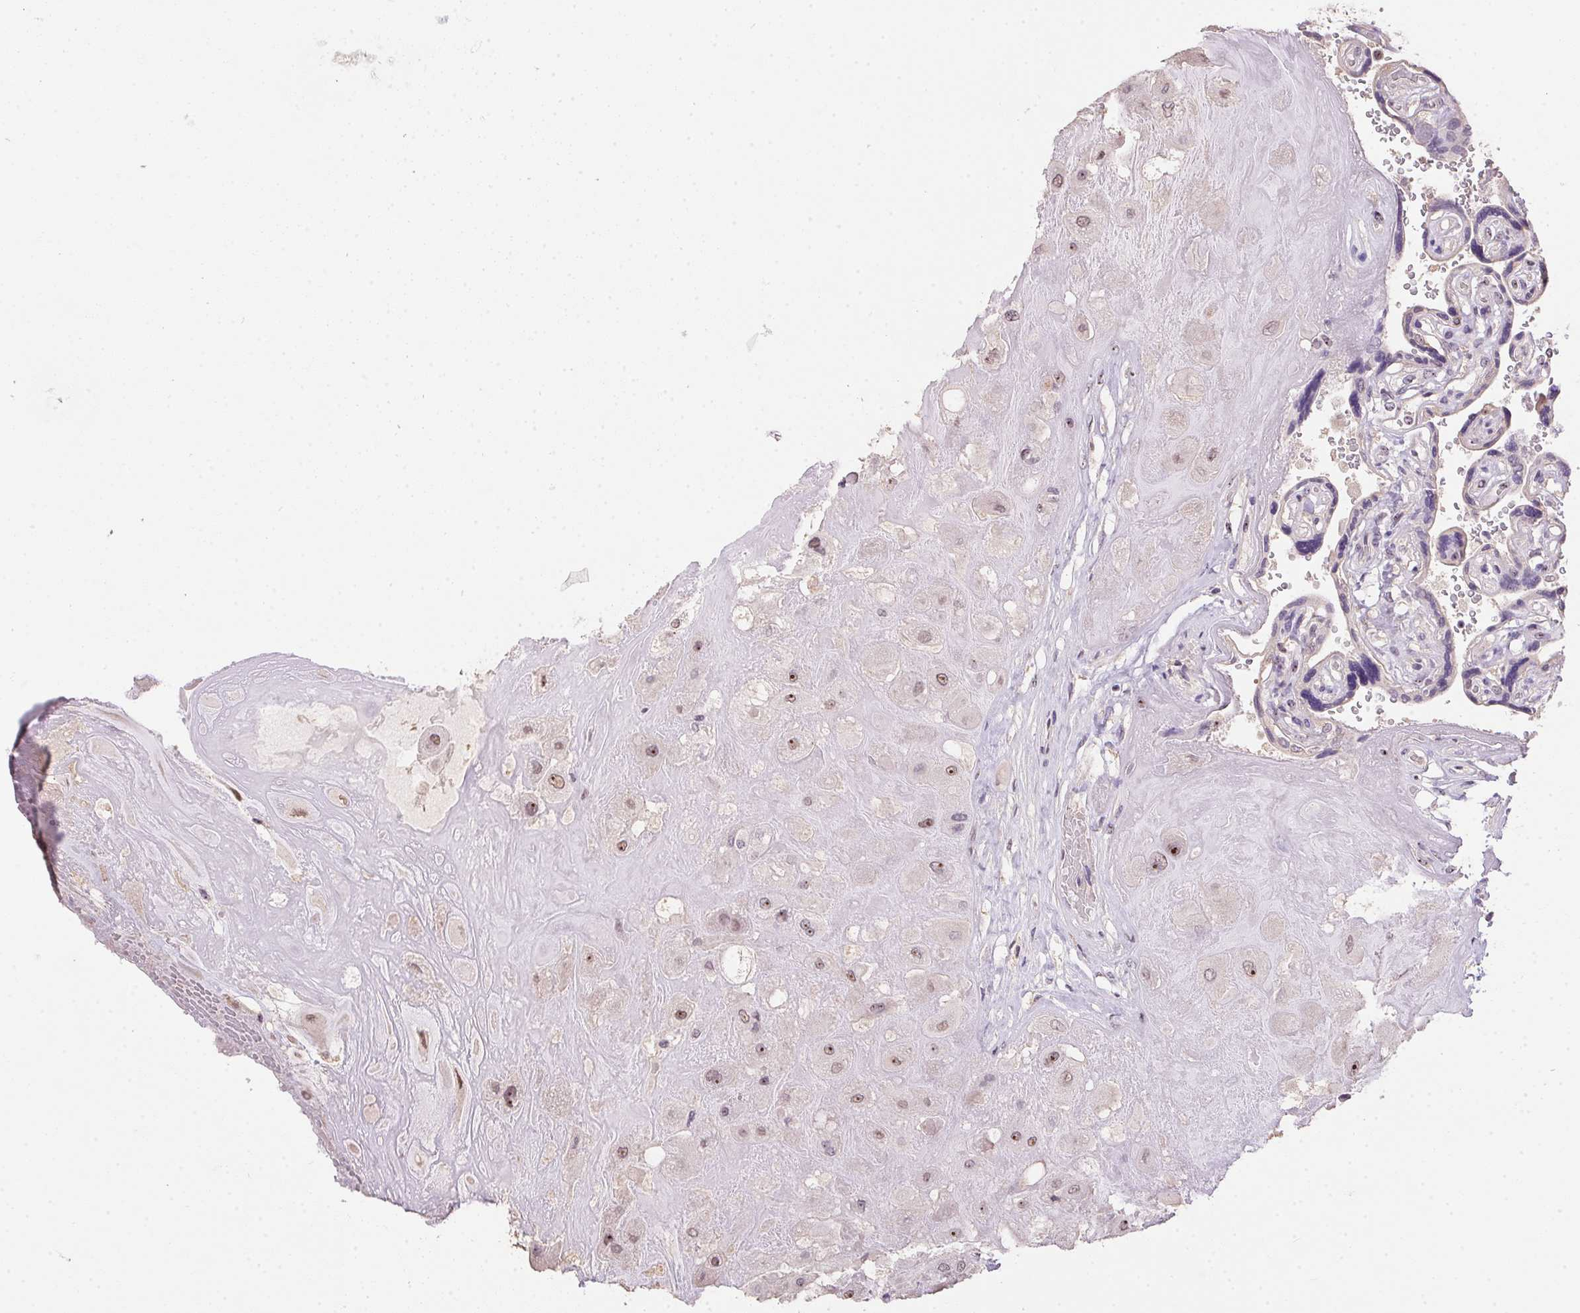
{"staining": {"intensity": "weak", "quantity": ">75%", "location": "nuclear"}, "tissue": "placenta", "cell_type": "Decidual cells", "image_type": "normal", "snomed": [{"axis": "morphology", "description": "Normal tissue, NOS"}, {"axis": "topography", "description": "Placenta"}], "caption": "Decidual cells reveal low levels of weak nuclear staining in approximately >75% of cells in benign placenta. (DAB (3,3'-diaminobenzidine) IHC with brightfield microscopy, high magnification).", "gene": "BATF2", "patient": {"sex": "female", "age": 32}}